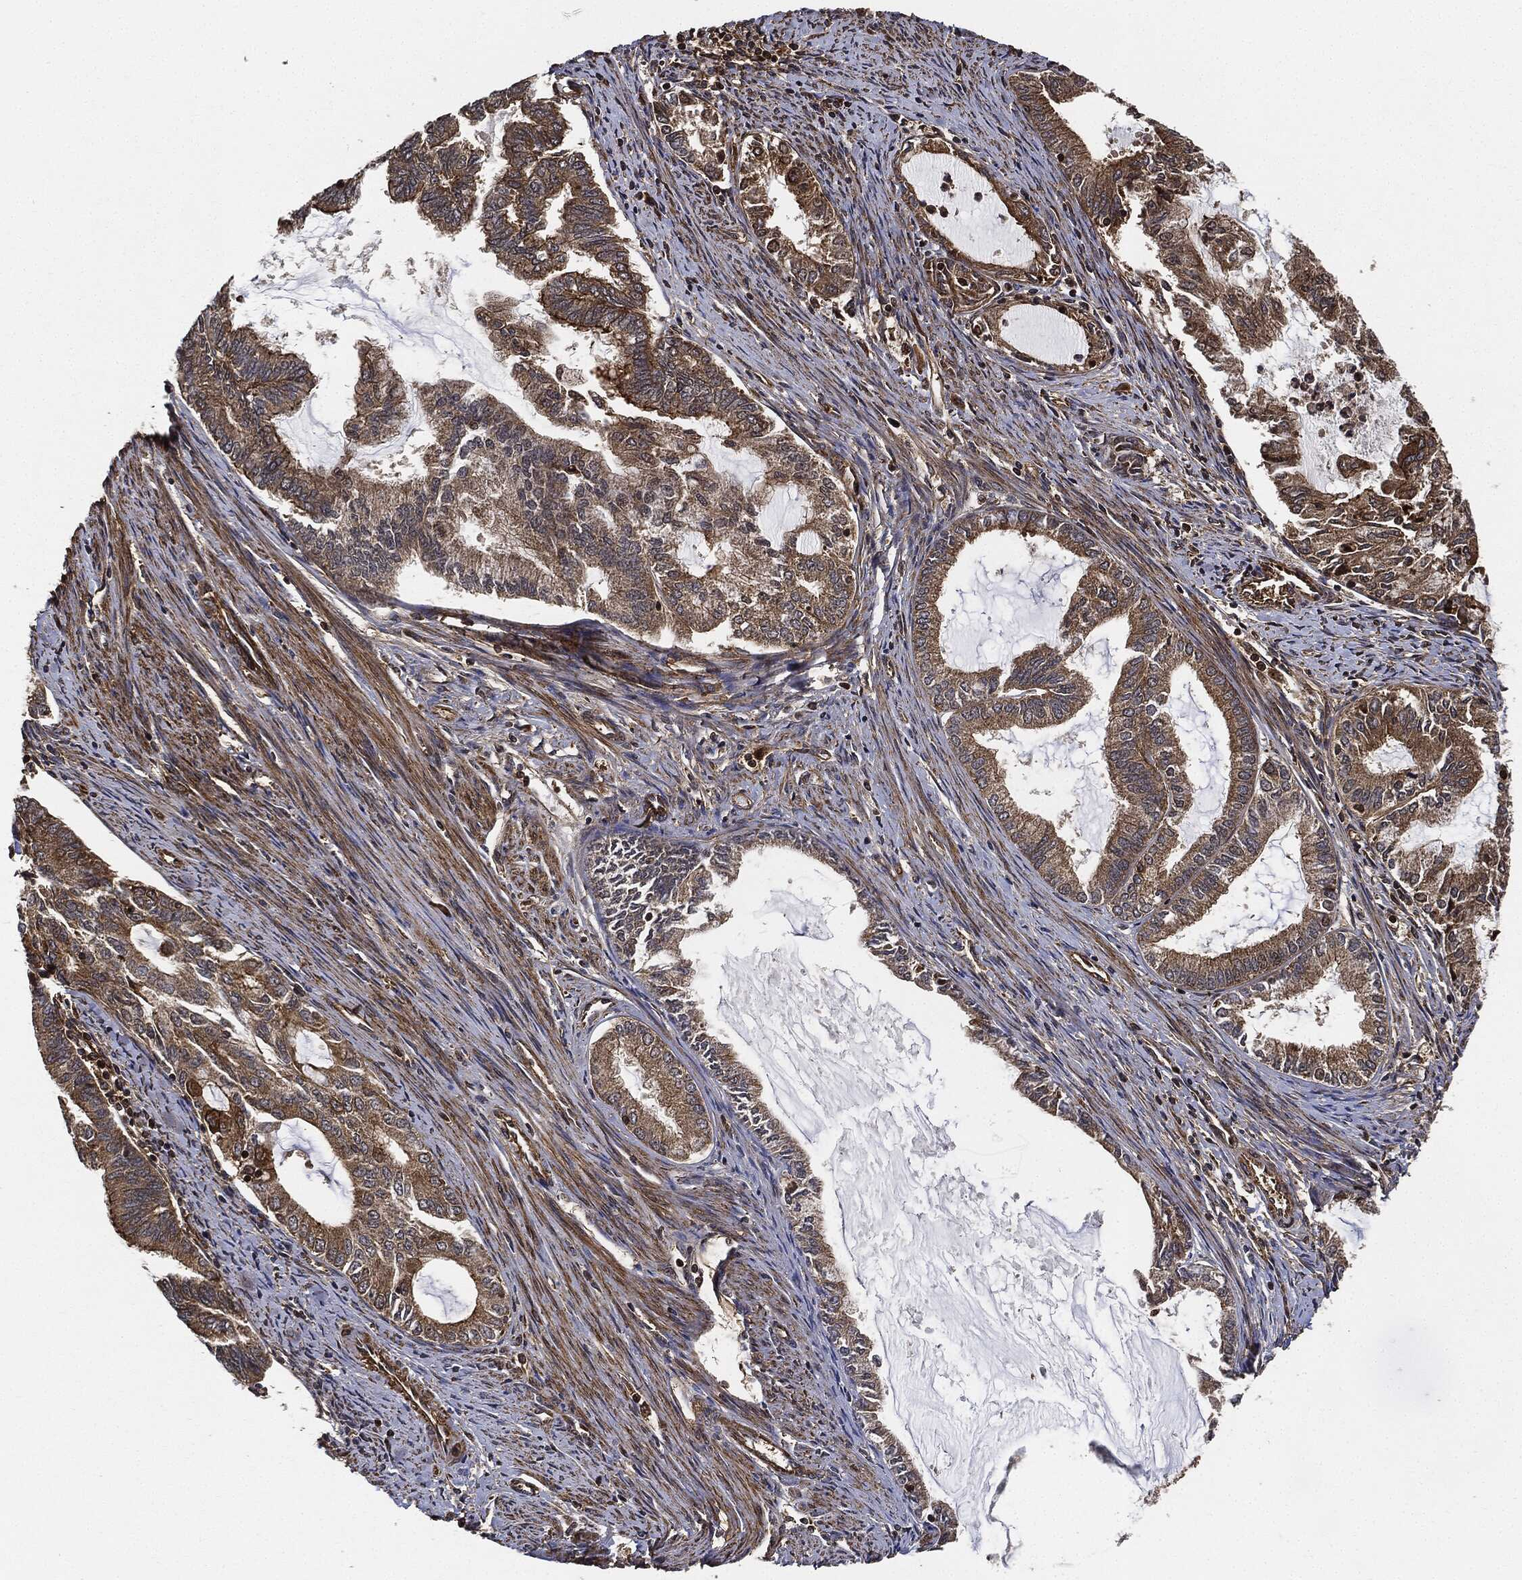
{"staining": {"intensity": "moderate", "quantity": ">75%", "location": "cytoplasmic/membranous"}, "tissue": "endometrial cancer", "cell_type": "Tumor cells", "image_type": "cancer", "snomed": [{"axis": "morphology", "description": "Adenocarcinoma, NOS"}, {"axis": "topography", "description": "Endometrium"}], "caption": "A brown stain labels moderate cytoplasmic/membranous positivity of a protein in human adenocarcinoma (endometrial) tumor cells.", "gene": "CEP290", "patient": {"sex": "female", "age": 86}}